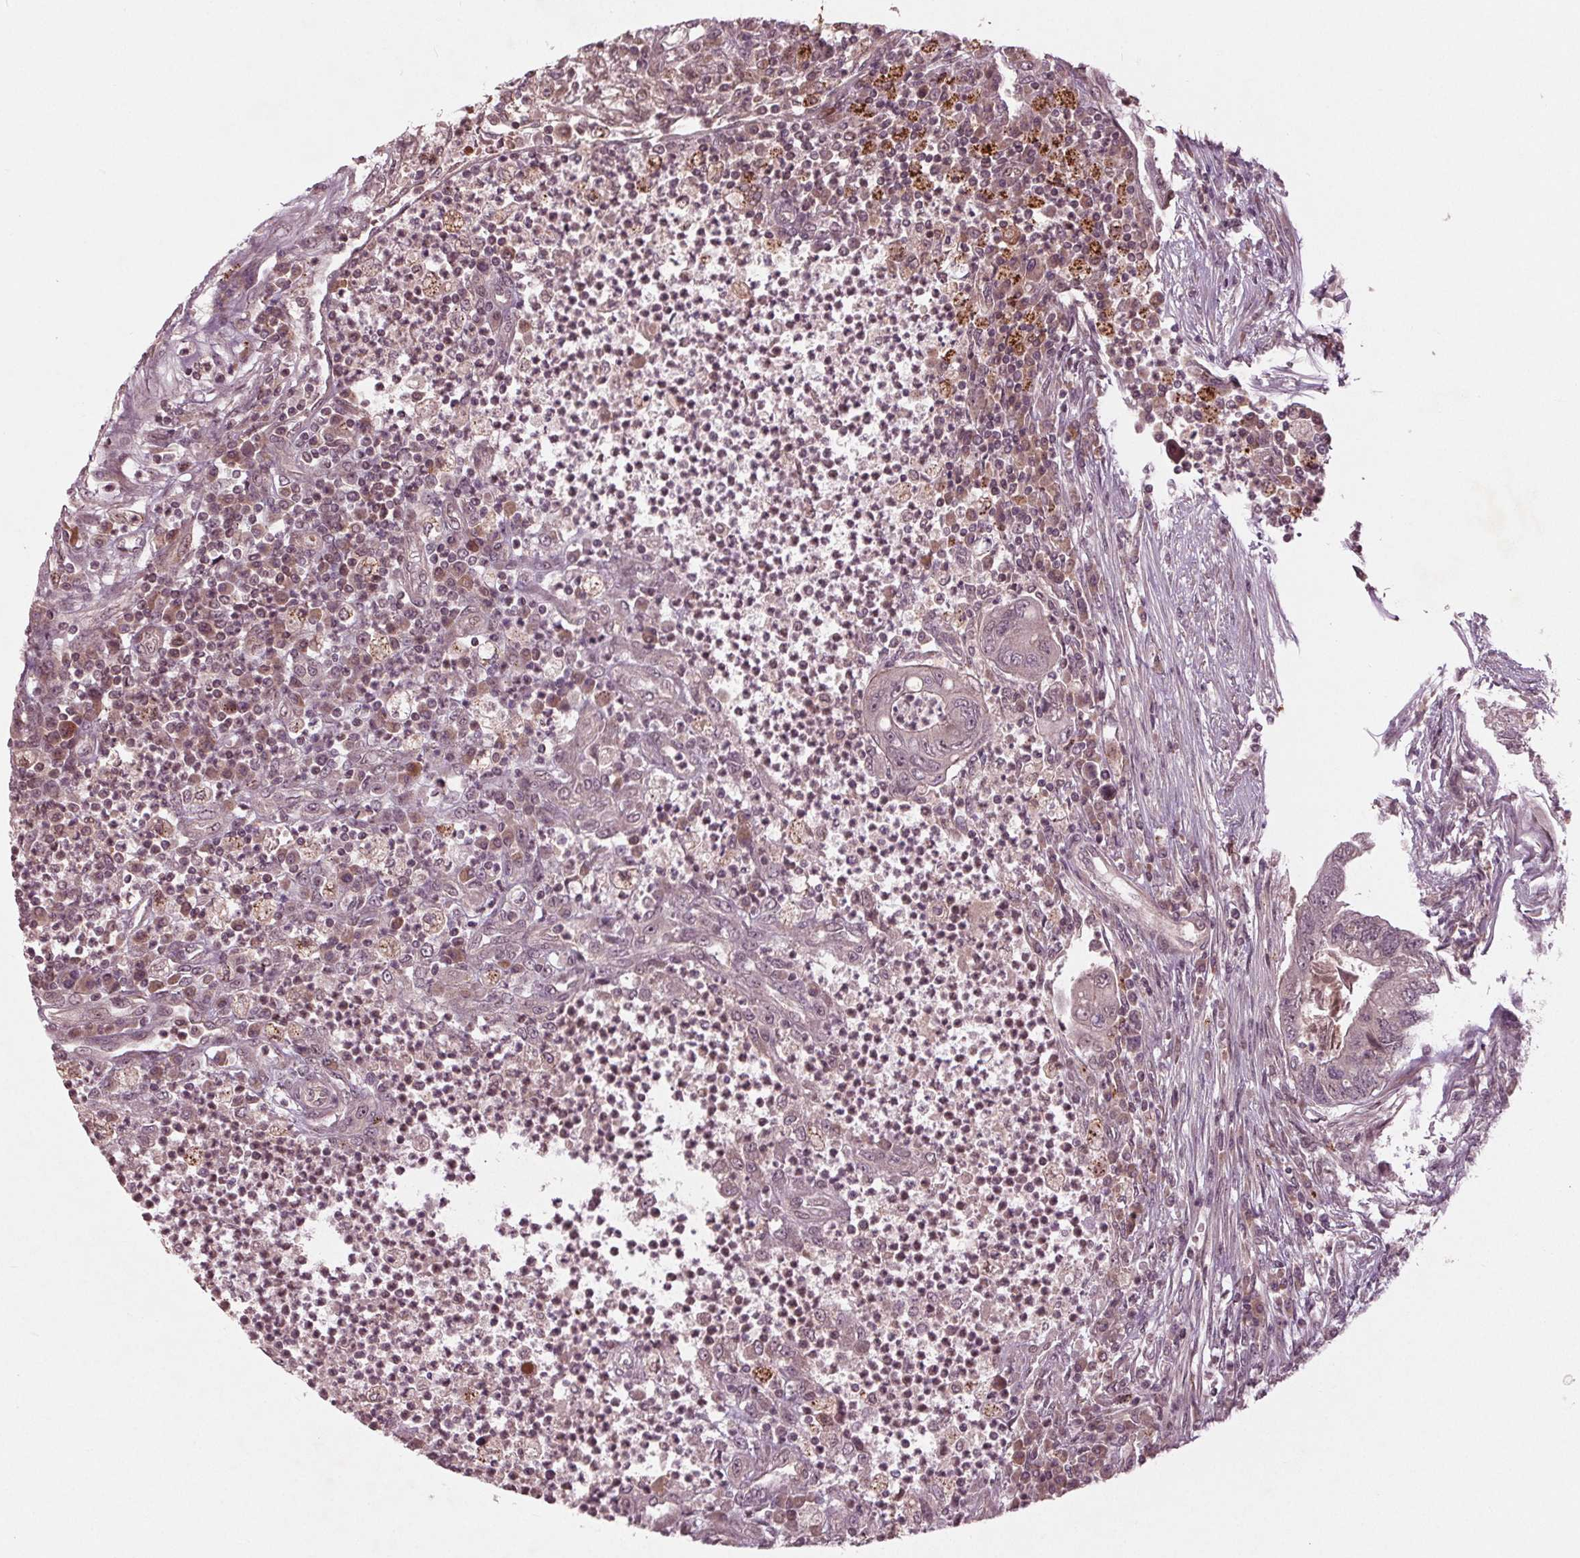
{"staining": {"intensity": "negative", "quantity": "none", "location": "none"}, "tissue": "colorectal cancer", "cell_type": "Tumor cells", "image_type": "cancer", "snomed": [{"axis": "morphology", "description": "Adenocarcinoma, NOS"}, {"axis": "topography", "description": "Colon"}], "caption": "Tumor cells are negative for brown protein staining in colorectal adenocarcinoma.", "gene": "CDKL4", "patient": {"sex": "female", "age": 67}}